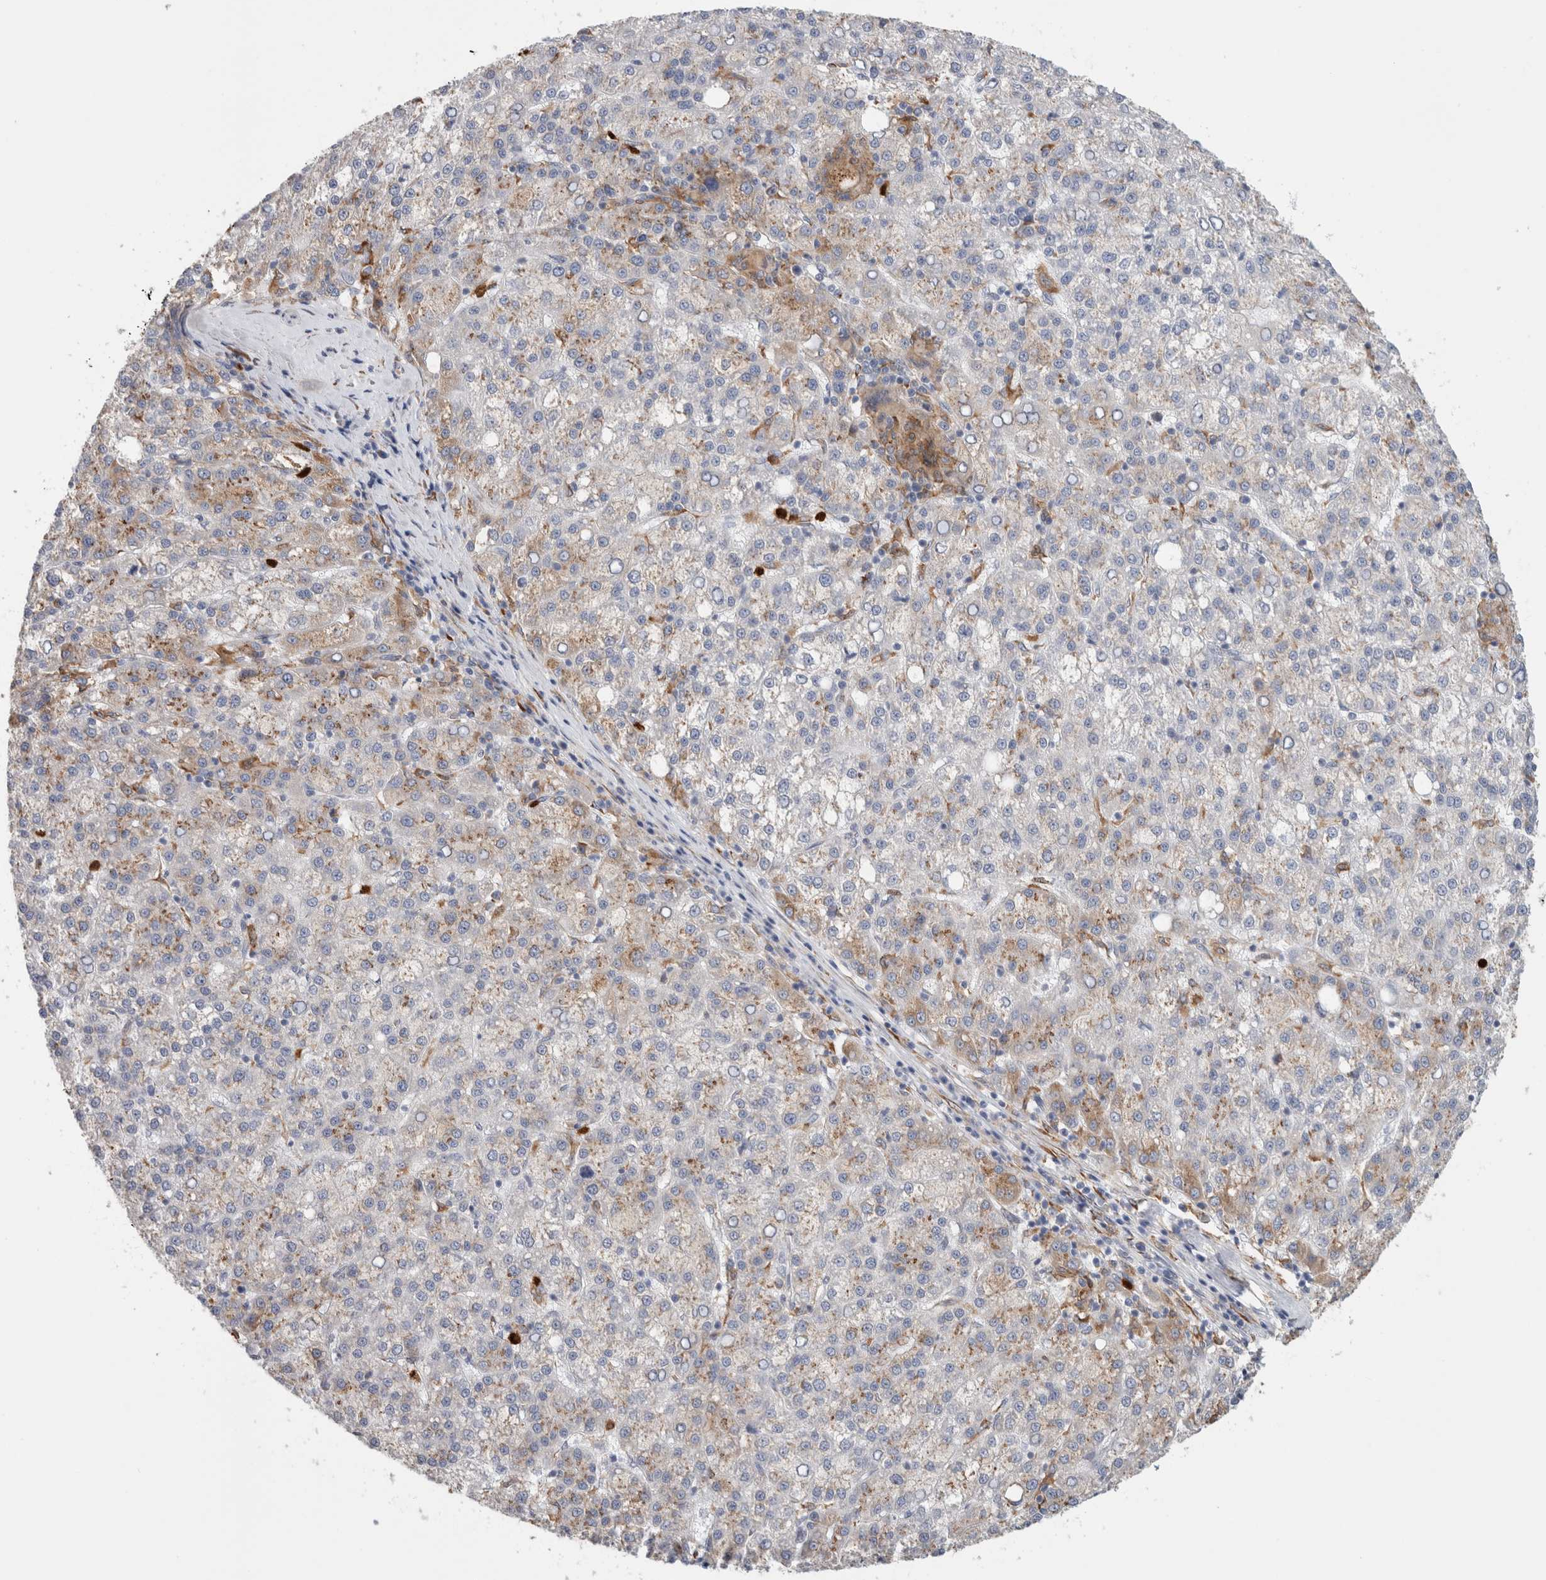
{"staining": {"intensity": "weak", "quantity": "25%-75%", "location": "cytoplasmic/membranous"}, "tissue": "liver cancer", "cell_type": "Tumor cells", "image_type": "cancer", "snomed": [{"axis": "morphology", "description": "Carcinoma, Hepatocellular, NOS"}, {"axis": "topography", "description": "Liver"}], "caption": "Immunohistochemical staining of hepatocellular carcinoma (liver) reveals low levels of weak cytoplasmic/membranous expression in approximately 25%-75% of tumor cells. (DAB IHC with brightfield microscopy, high magnification).", "gene": "P4HA1", "patient": {"sex": "female", "age": 58}}